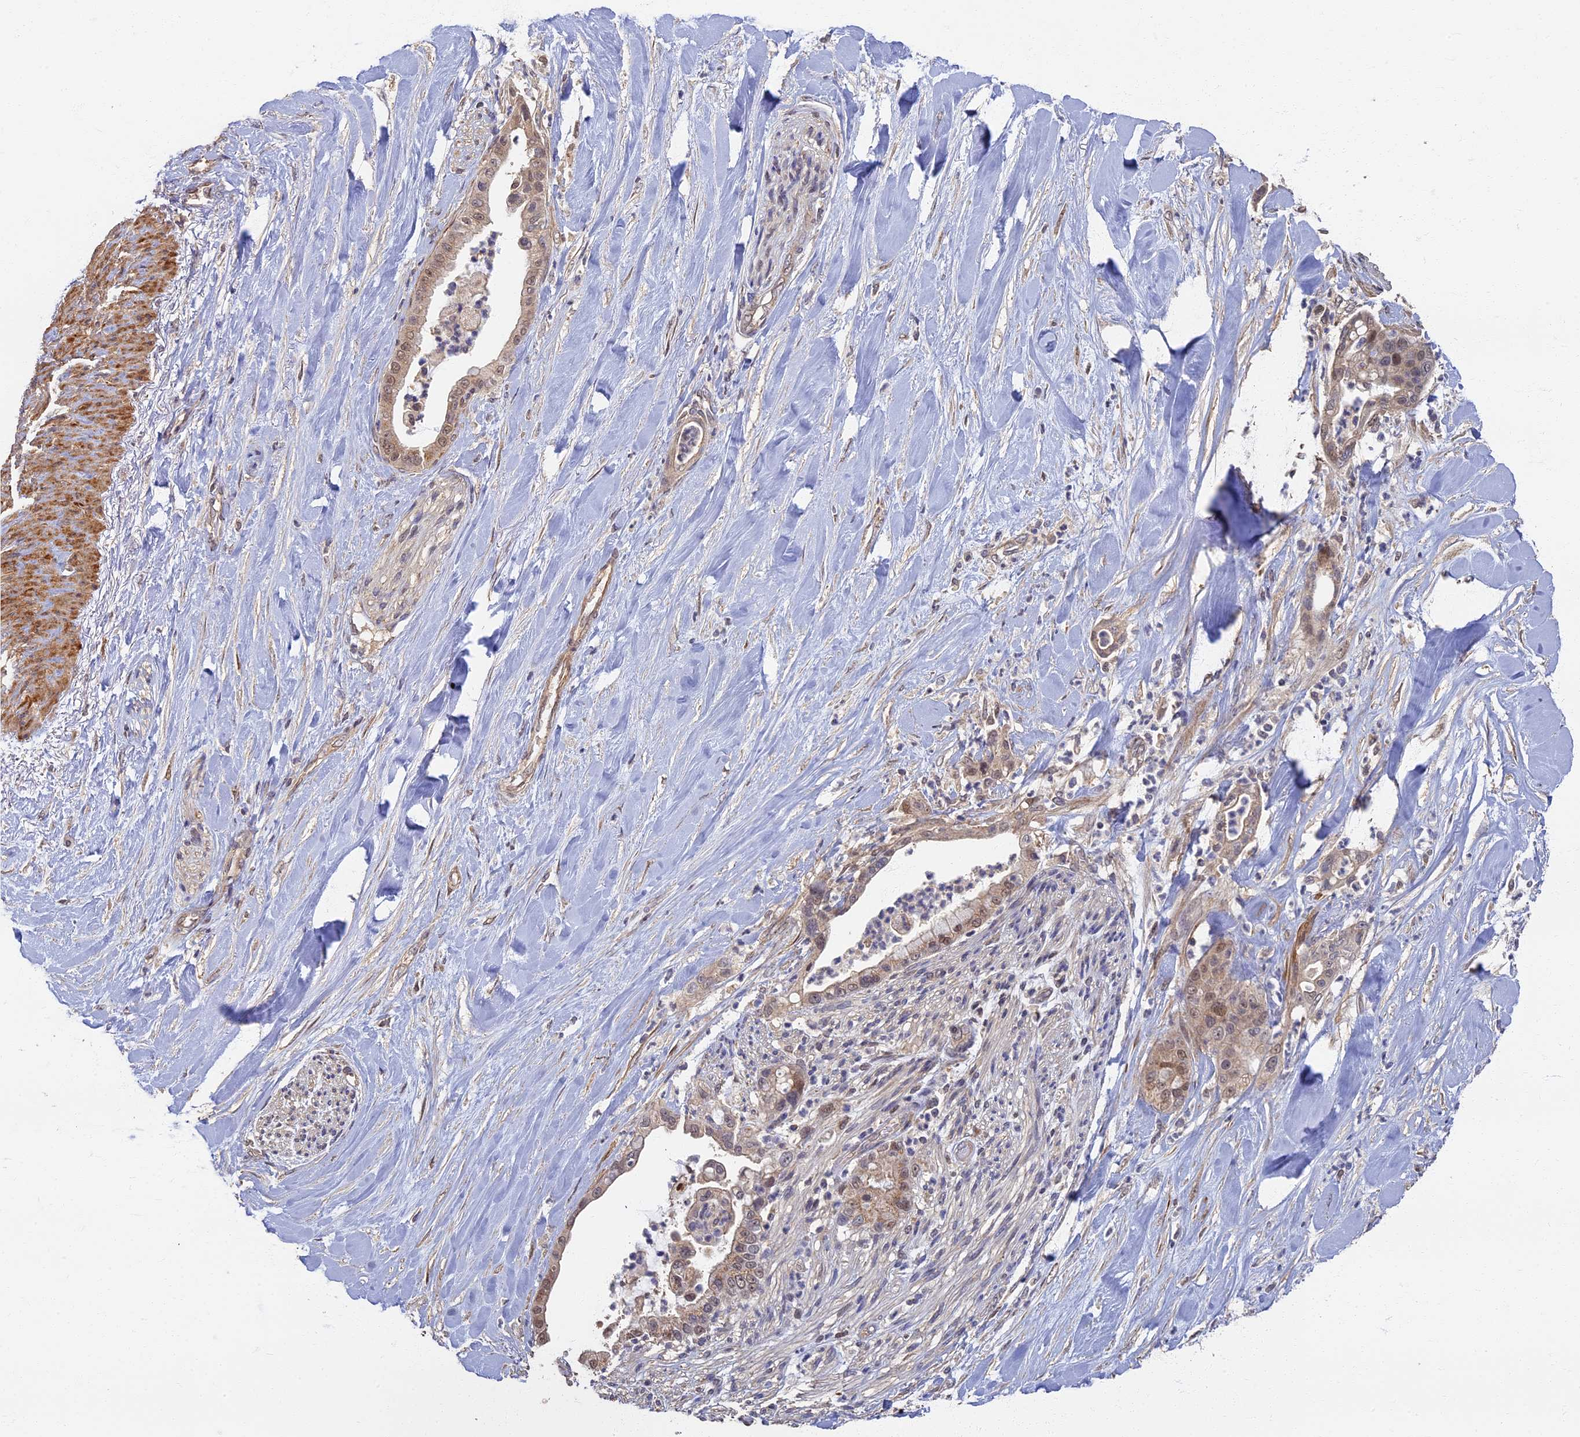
{"staining": {"intensity": "weak", "quantity": ">75%", "location": "nuclear"}, "tissue": "liver cancer", "cell_type": "Tumor cells", "image_type": "cancer", "snomed": [{"axis": "morphology", "description": "Cholangiocarcinoma"}, {"axis": "topography", "description": "Liver"}], "caption": "Immunohistochemistry histopathology image of liver cholangiocarcinoma stained for a protein (brown), which exhibits low levels of weak nuclear staining in approximately >75% of tumor cells.", "gene": "RSPH3", "patient": {"sex": "female", "age": 54}}